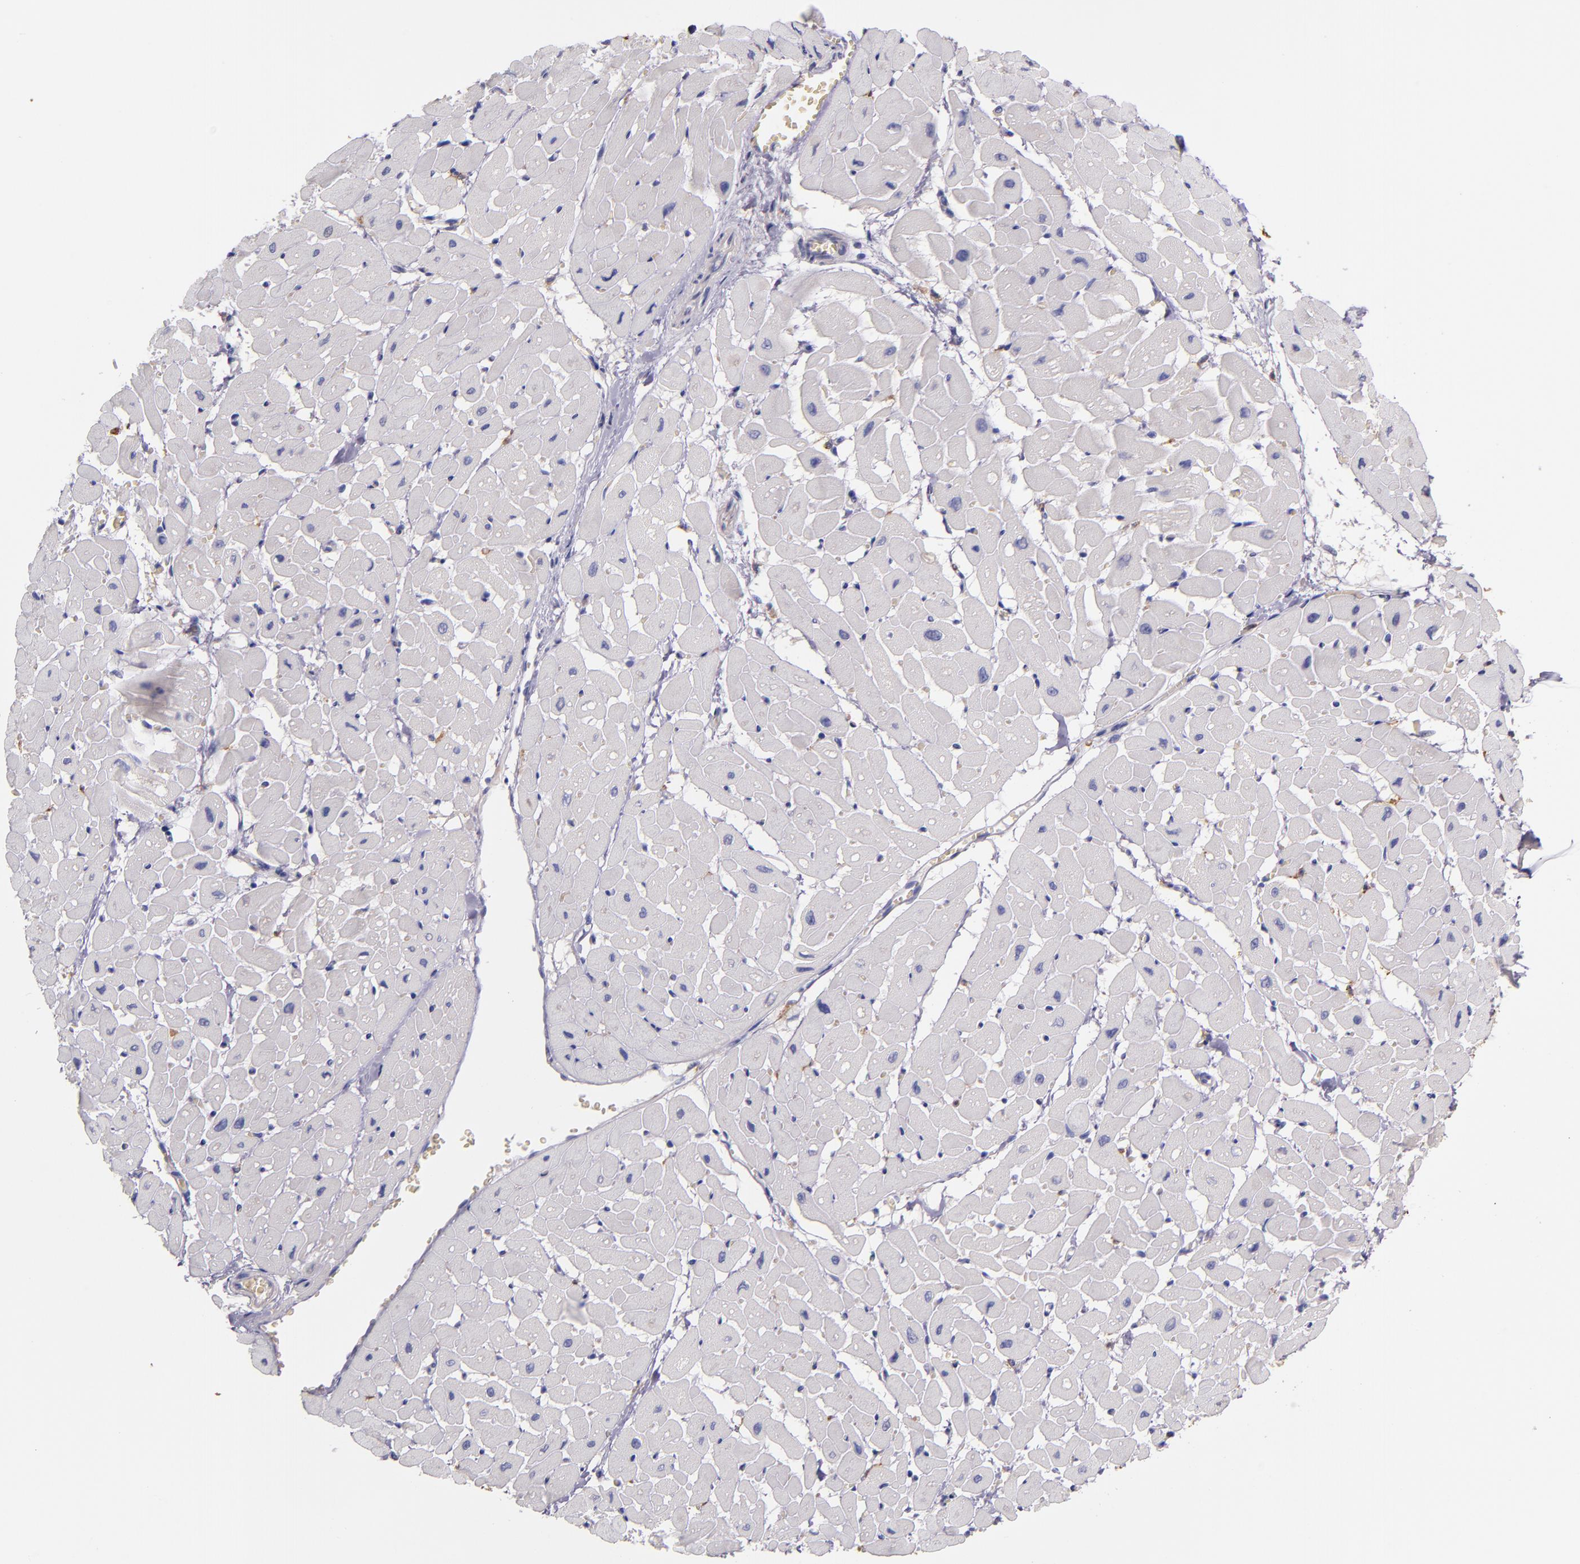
{"staining": {"intensity": "negative", "quantity": "none", "location": "none"}, "tissue": "heart muscle", "cell_type": "Cardiomyocytes", "image_type": "normal", "snomed": [{"axis": "morphology", "description": "Normal tissue, NOS"}, {"axis": "topography", "description": "Heart"}], "caption": "Heart muscle was stained to show a protein in brown. There is no significant positivity in cardiomyocytes. Brightfield microscopy of IHC stained with DAB (brown) and hematoxylin (blue), captured at high magnification.", "gene": "C5AR1", "patient": {"sex": "male", "age": 45}}